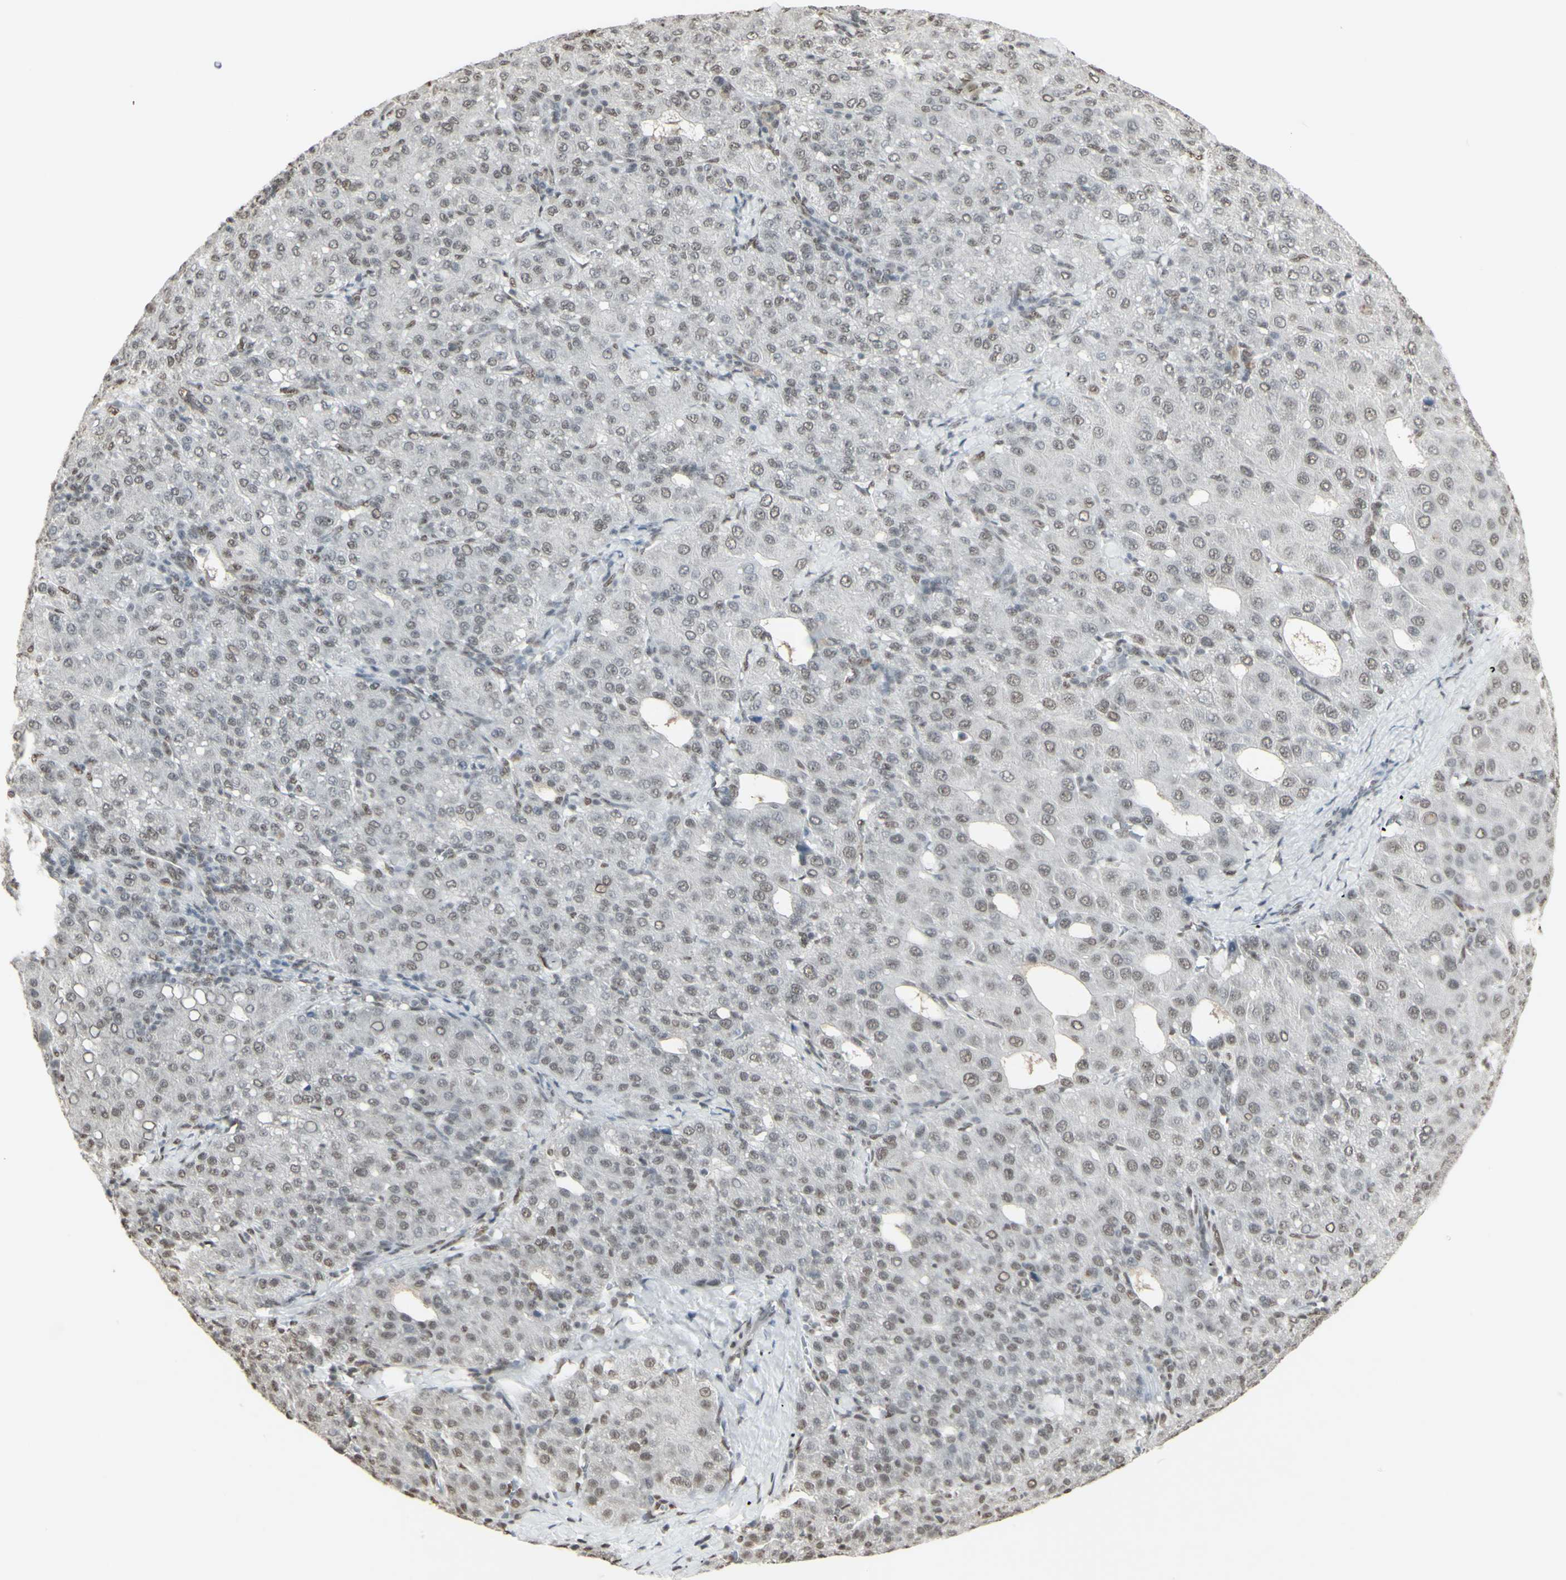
{"staining": {"intensity": "negative", "quantity": "none", "location": "none"}, "tissue": "liver cancer", "cell_type": "Tumor cells", "image_type": "cancer", "snomed": [{"axis": "morphology", "description": "Carcinoma, Hepatocellular, NOS"}, {"axis": "topography", "description": "Liver"}], "caption": "DAB (3,3'-diaminobenzidine) immunohistochemical staining of hepatocellular carcinoma (liver) exhibits no significant positivity in tumor cells.", "gene": "TRIM28", "patient": {"sex": "male", "age": 65}}